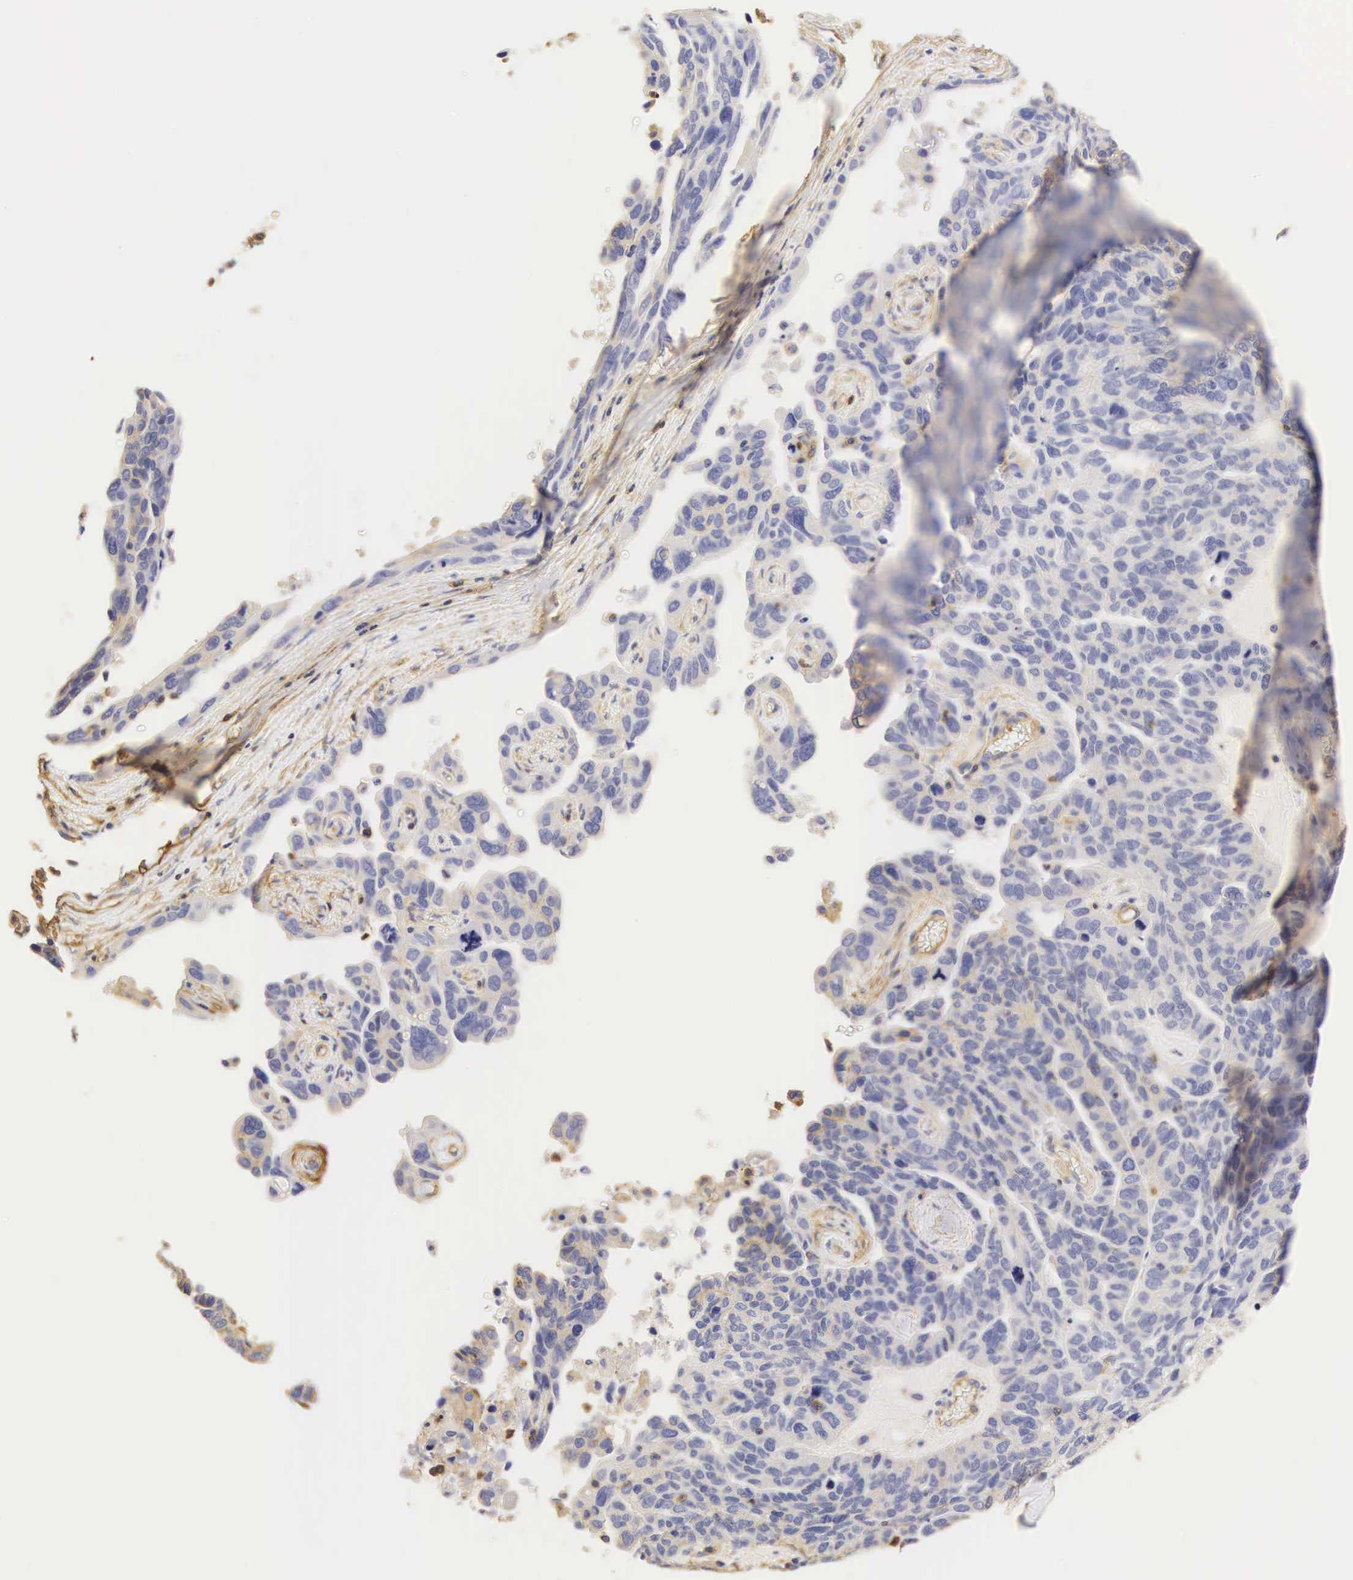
{"staining": {"intensity": "negative", "quantity": "none", "location": "none"}, "tissue": "ovarian cancer", "cell_type": "Tumor cells", "image_type": "cancer", "snomed": [{"axis": "morphology", "description": "Cystadenocarcinoma, serous, NOS"}, {"axis": "topography", "description": "Ovary"}], "caption": "Immunohistochemistry histopathology image of neoplastic tissue: human serous cystadenocarcinoma (ovarian) stained with DAB (3,3'-diaminobenzidine) displays no significant protein staining in tumor cells. (Stains: DAB immunohistochemistry (IHC) with hematoxylin counter stain, Microscopy: brightfield microscopy at high magnification).", "gene": "CD99", "patient": {"sex": "female", "age": 64}}